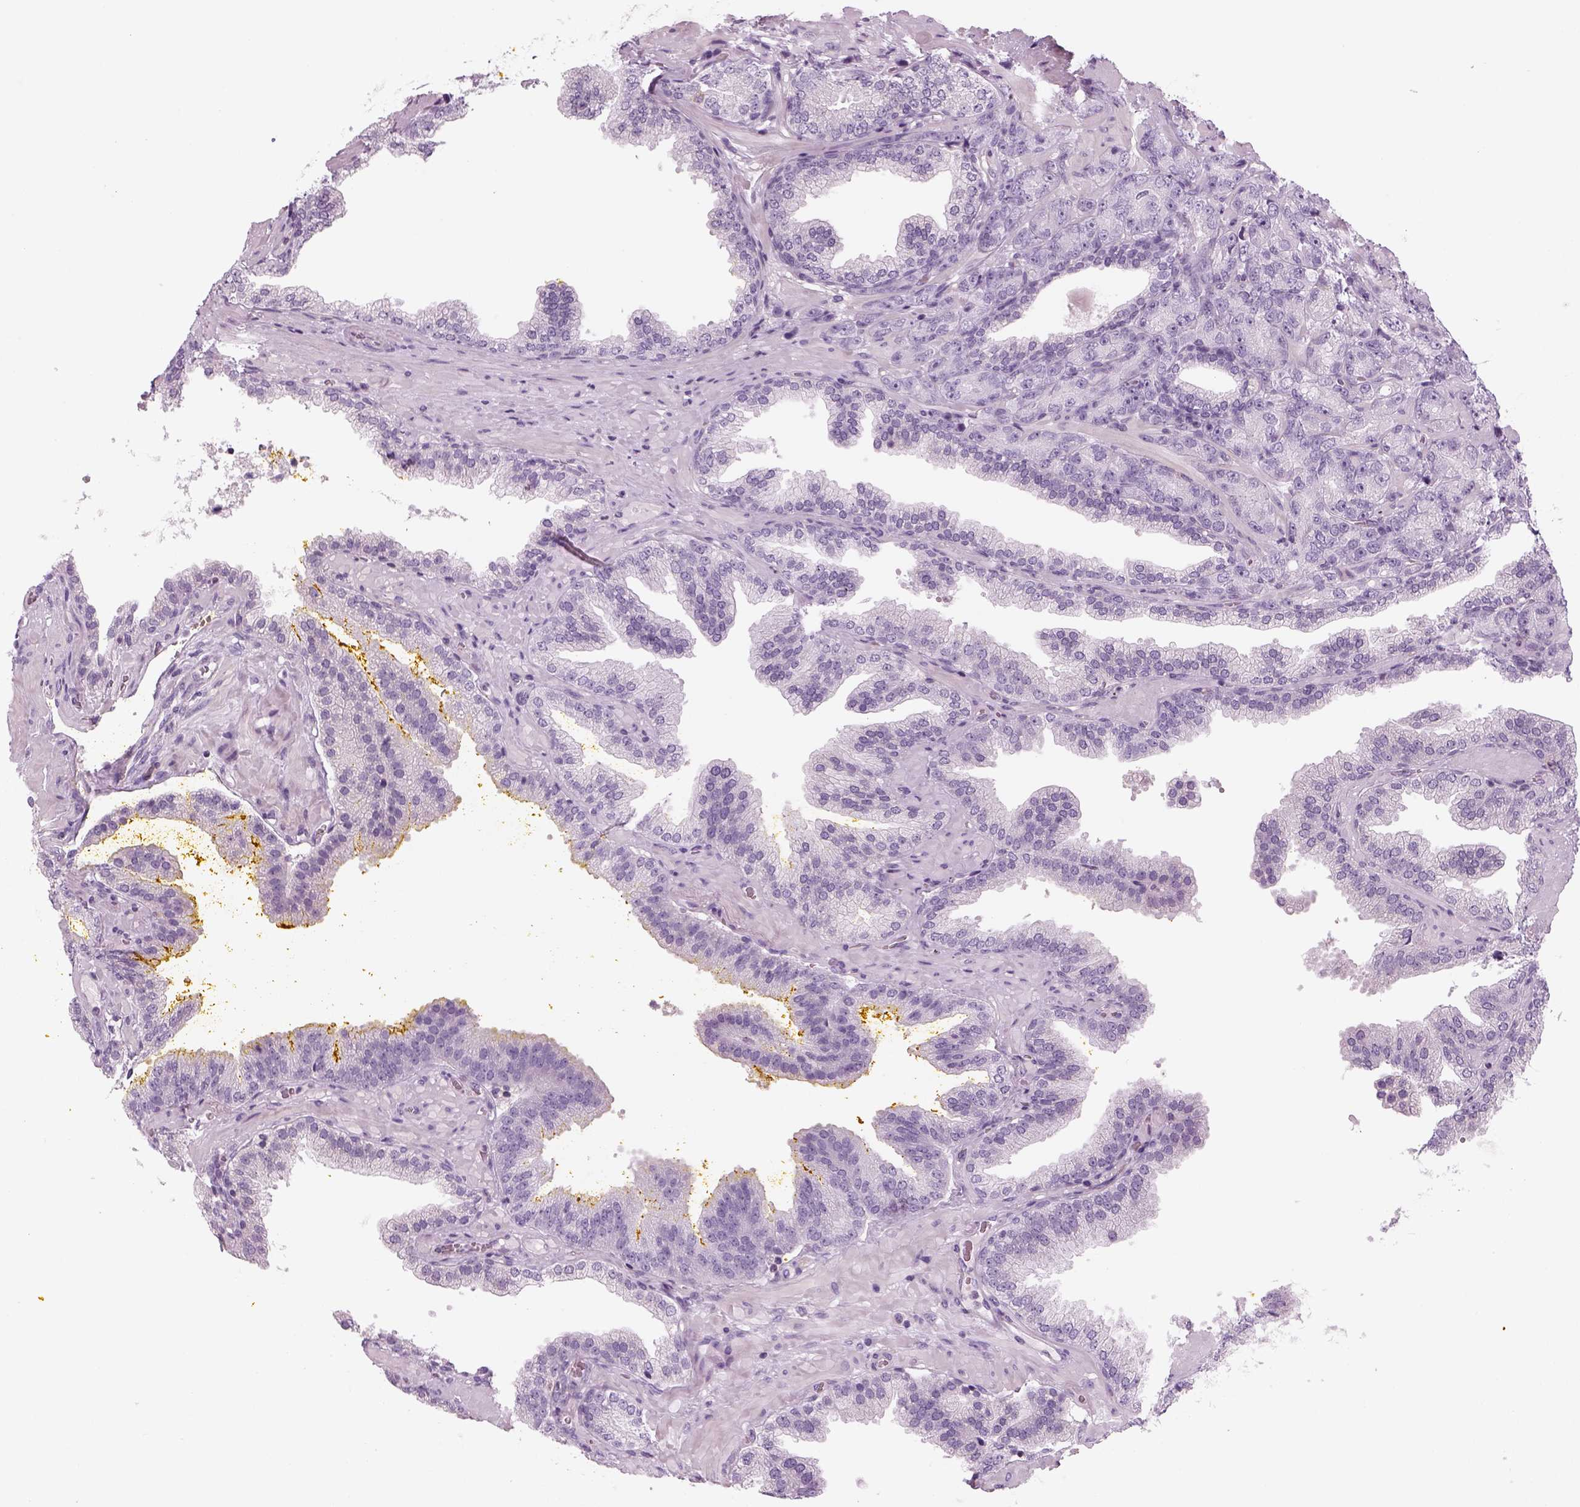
{"staining": {"intensity": "negative", "quantity": "none", "location": "none"}, "tissue": "prostate cancer", "cell_type": "Tumor cells", "image_type": "cancer", "snomed": [{"axis": "morphology", "description": "Adenocarcinoma, NOS"}, {"axis": "topography", "description": "Prostate"}], "caption": "Protein analysis of adenocarcinoma (prostate) shows no significant positivity in tumor cells.", "gene": "SLC1A7", "patient": {"sex": "male", "age": 63}}